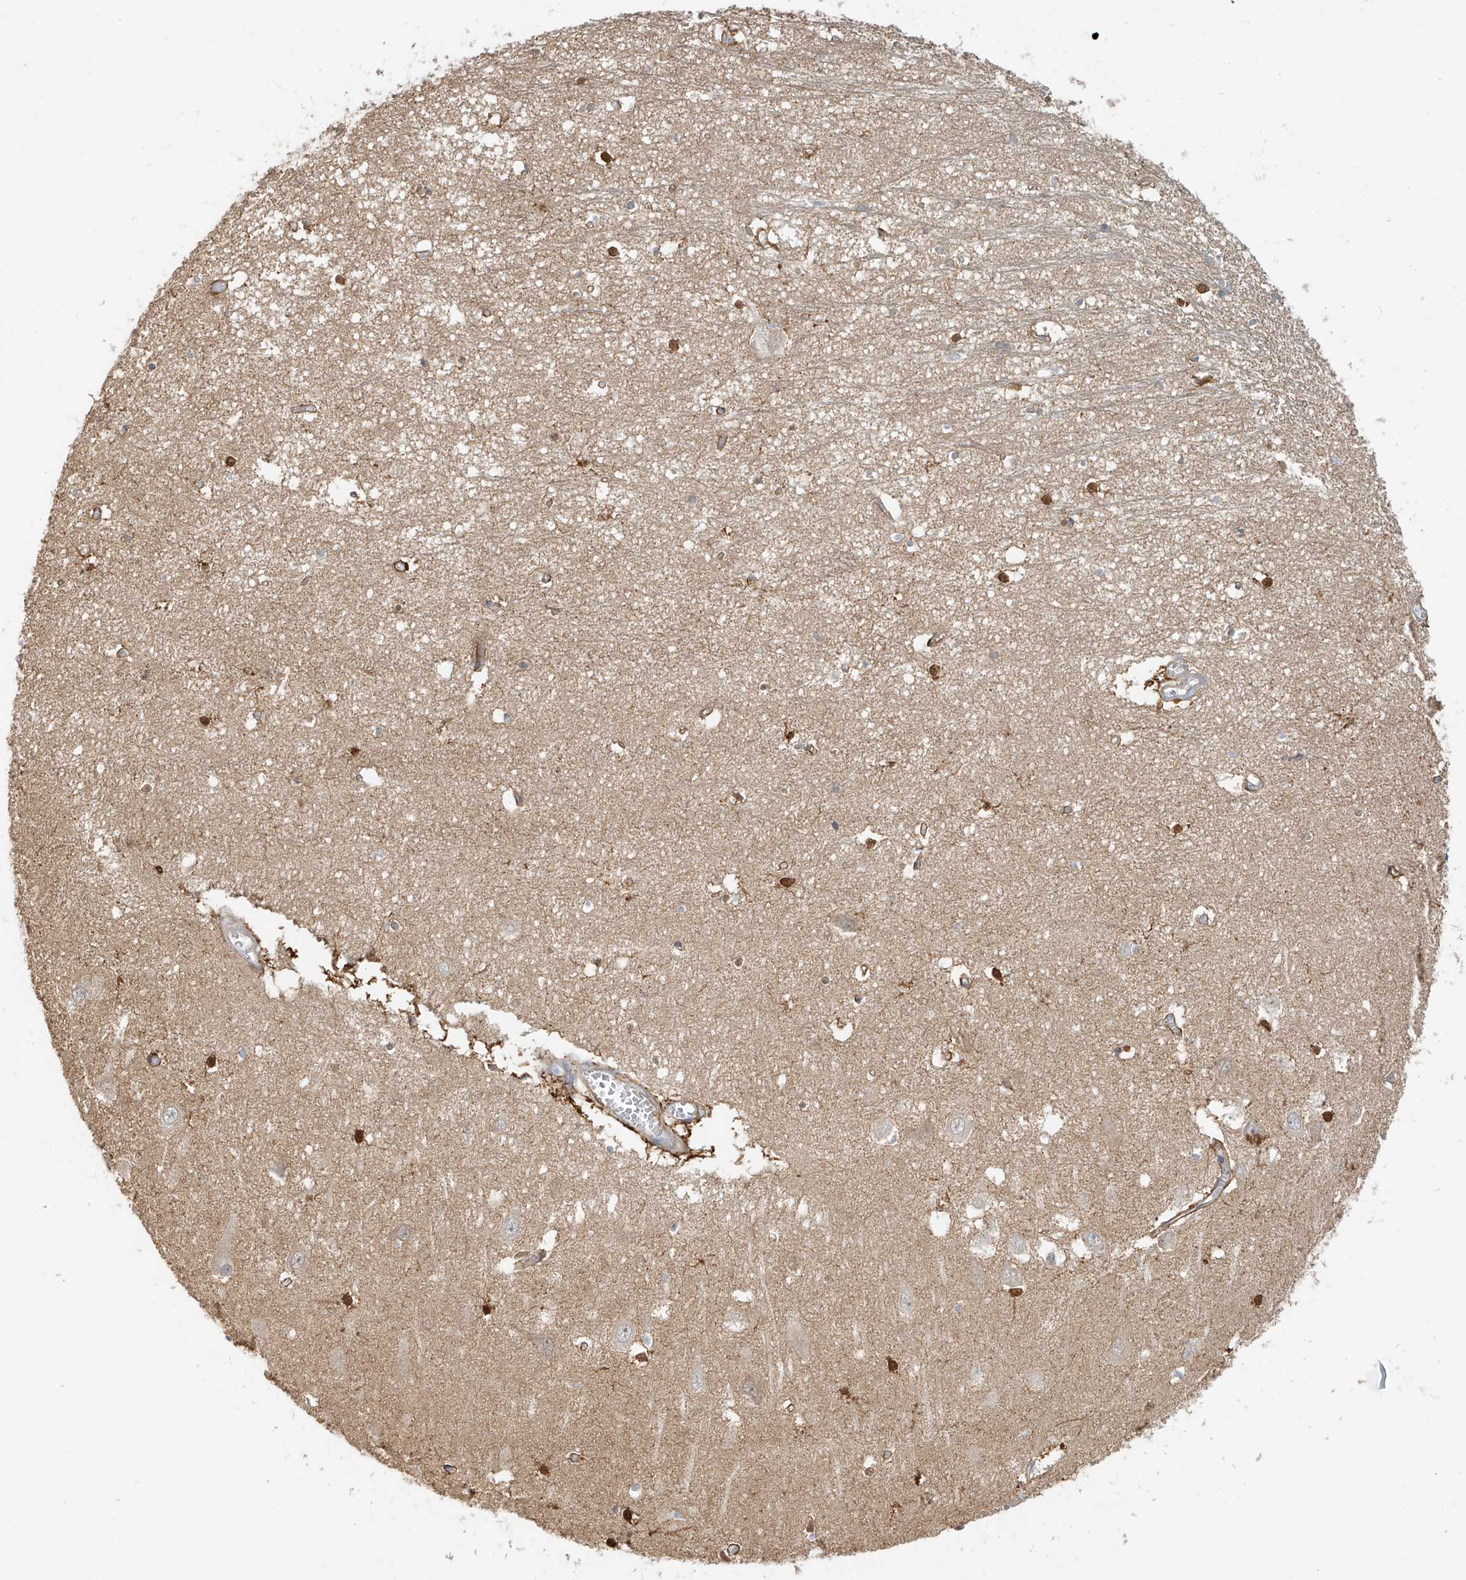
{"staining": {"intensity": "moderate", "quantity": "<25%", "location": "cytoplasmic/membranous"}, "tissue": "hippocampus", "cell_type": "Glial cells", "image_type": "normal", "snomed": [{"axis": "morphology", "description": "Normal tissue, NOS"}, {"axis": "topography", "description": "Hippocampus"}], "caption": "About <25% of glial cells in unremarkable human hippocampus display moderate cytoplasmic/membranous protein positivity as visualized by brown immunohistochemical staining.", "gene": "UPK1B", "patient": {"sex": "male", "age": 70}}